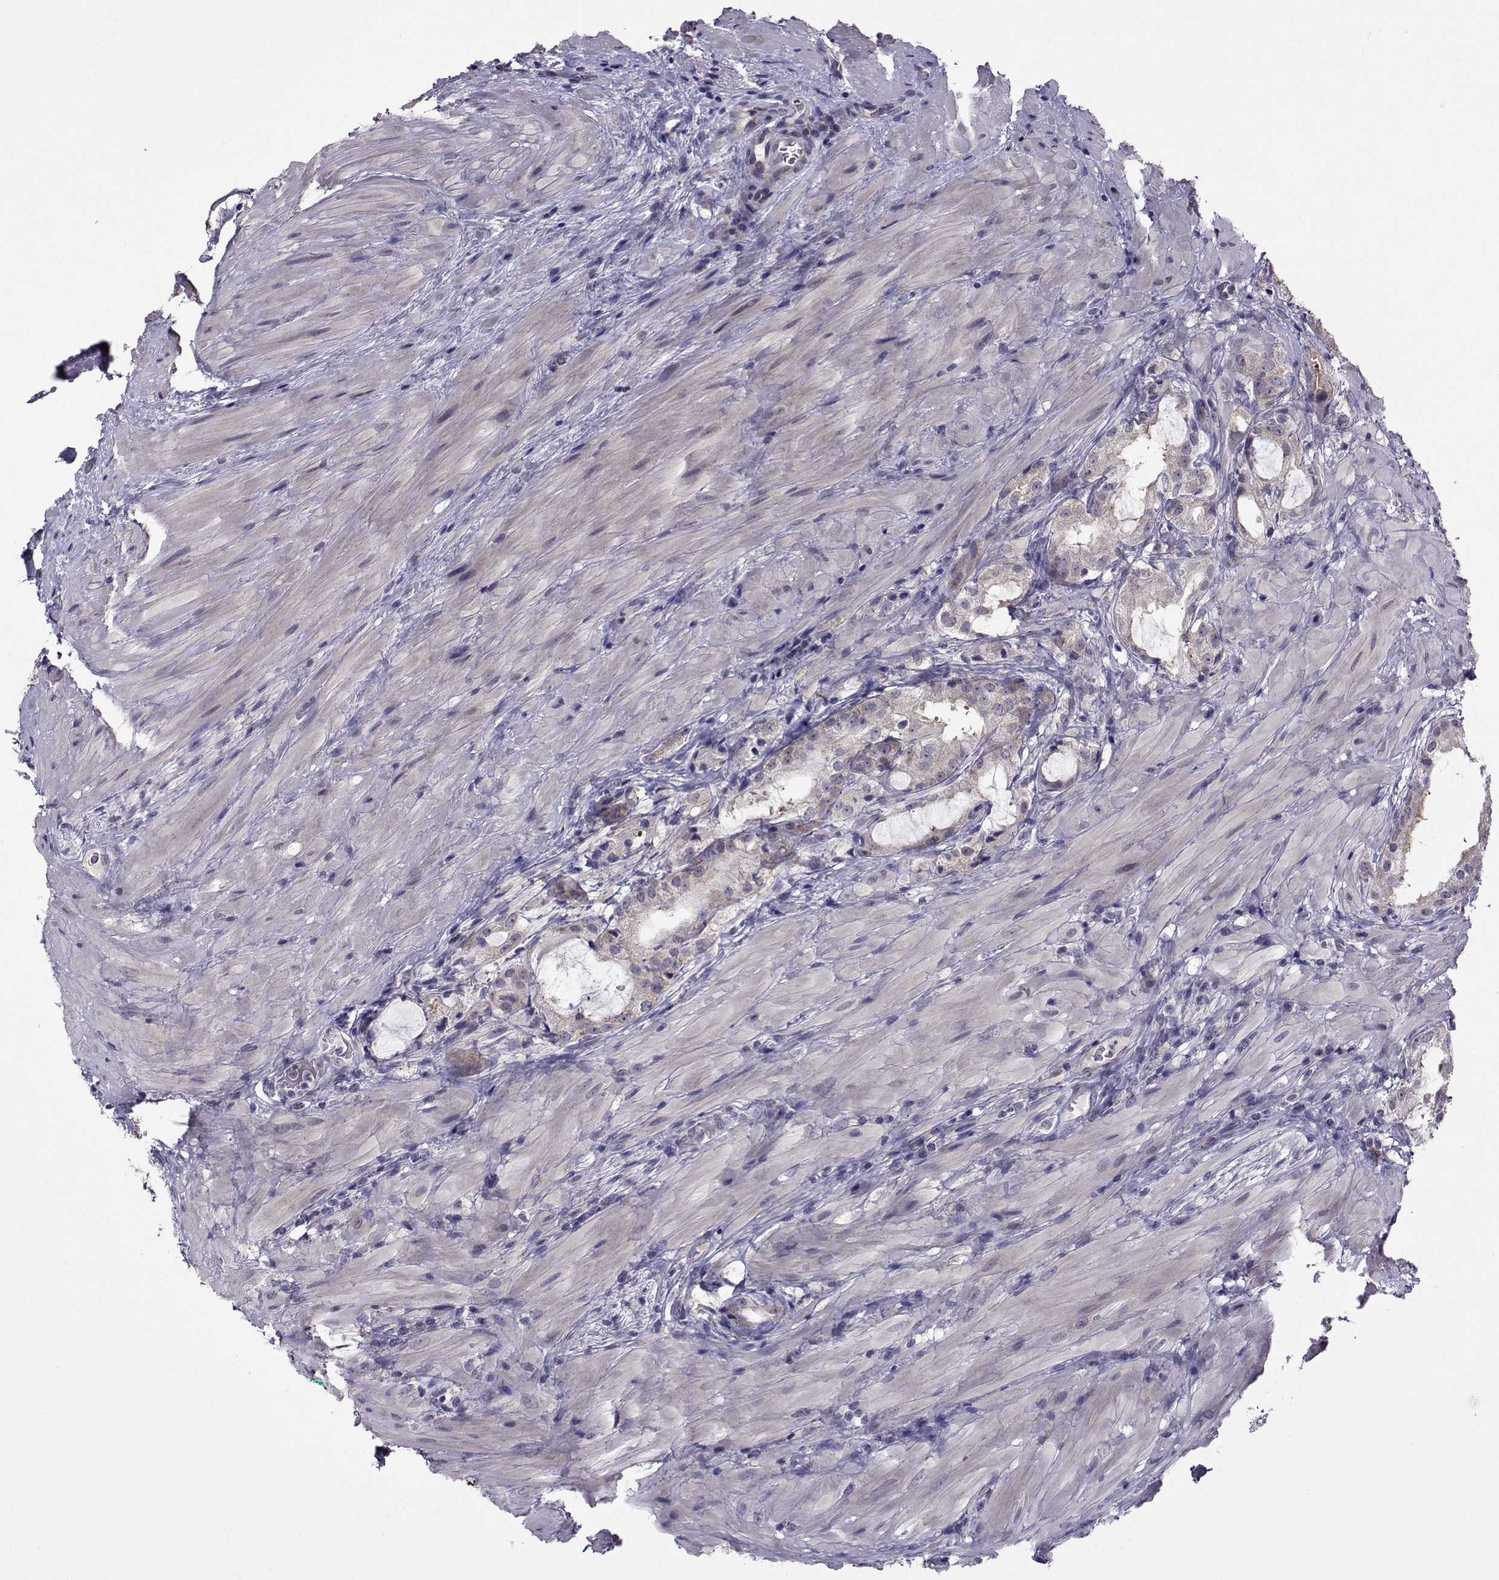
{"staining": {"intensity": "negative", "quantity": "none", "location": "none"}, "tissue": "prostate cancer", "cell_type": "Tumor cells", "image_type": "cancer", "snomed": [{"axis": "morphology", "description": "Adenocarcinoma, NOS"}, {"axis": "morphology", "description": "Adenocarcinoma, High grade"}, {"axis": "topography", "description": "Prostate"}], "caption": "Prostate cancer was stained to show a protein in brown. There is no significant expression in tumor cells.", "gene": "DDX20", "patient": {"sex": "male", "age": 64}}